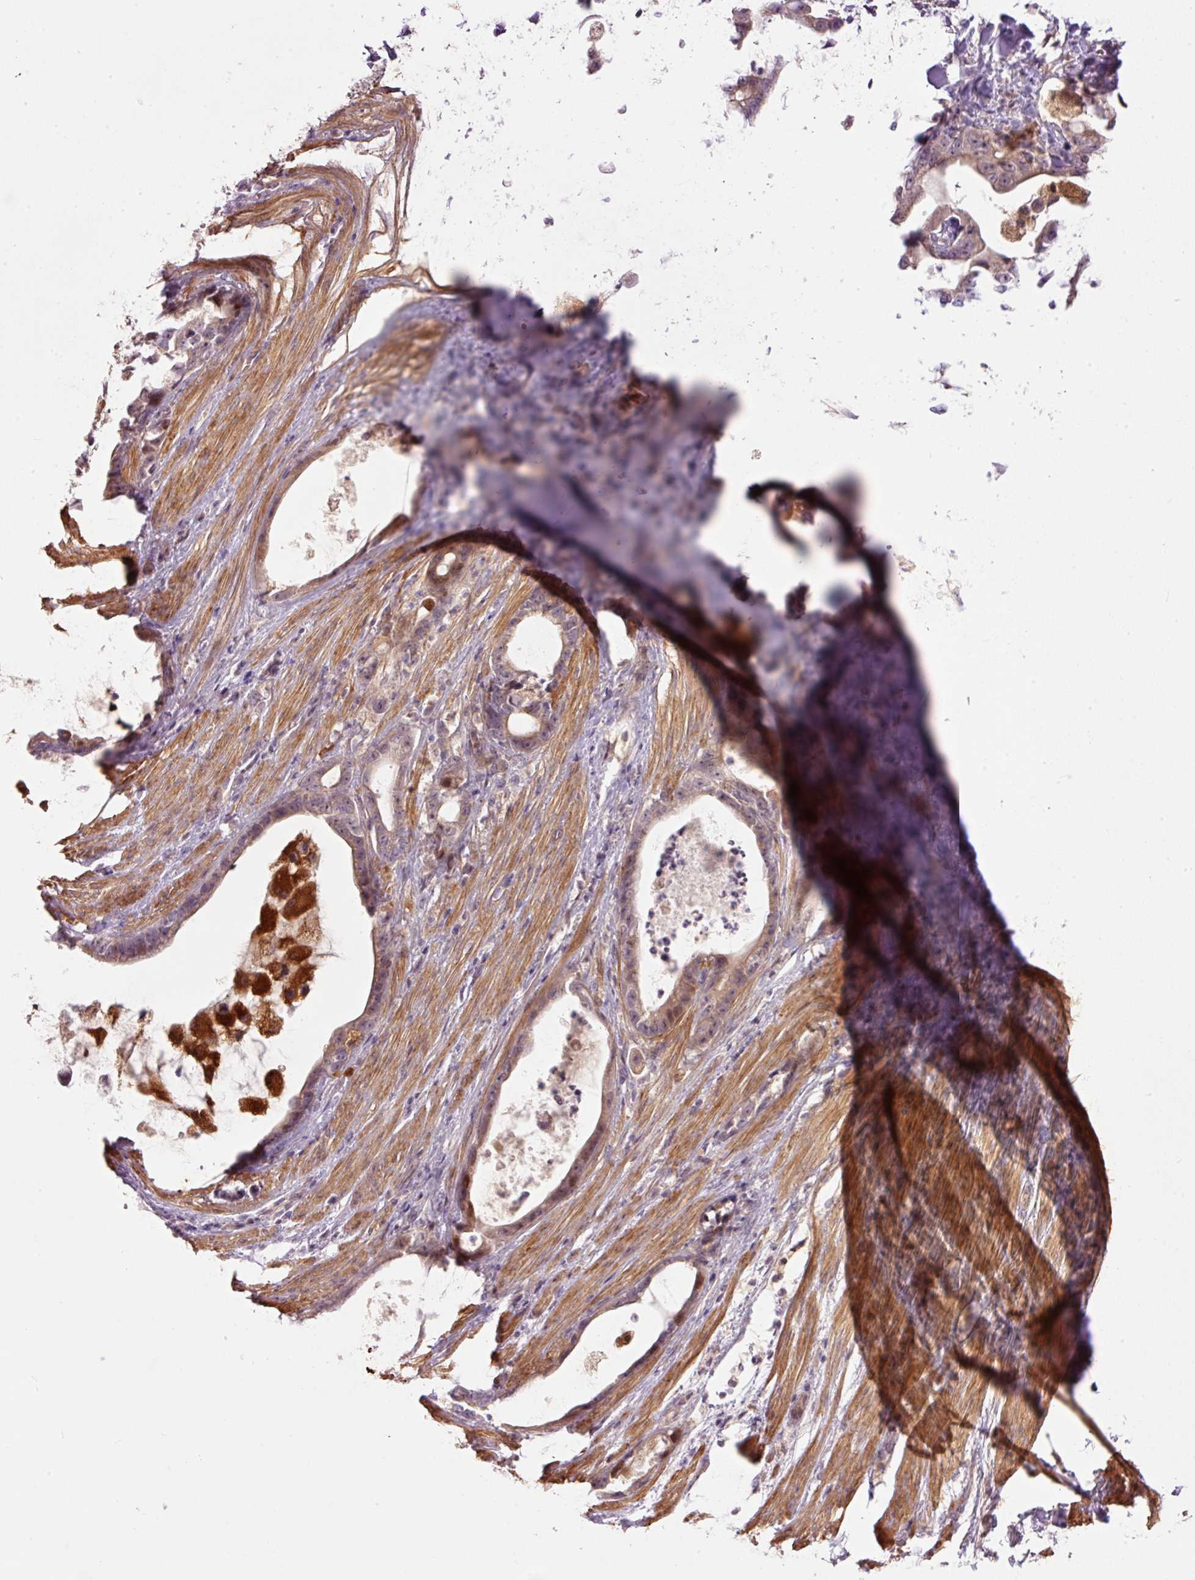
{"staining": {"intensity": "moderate", "quantity": ">75%", "location": "cytoplasmic/membranous,nuclear"}, "tissue": "stomach cancer", "cell_type": "Tumor cells", "image_type": "cancer", "snomed": [{"axis": "morphology", "description": "Adenocarcinoma, NOS"}, {"axis": "topography", "description": "Stomach"}], "caption": "A medium amount of moderate cytoplasmic/membranous and nuclear staining is appreciated in about >75% of tumor cells in adenocarcinoma (stomach) tissue.", "gene": "SLC29A3", "patient": {"sex": "male", "age": 55}}